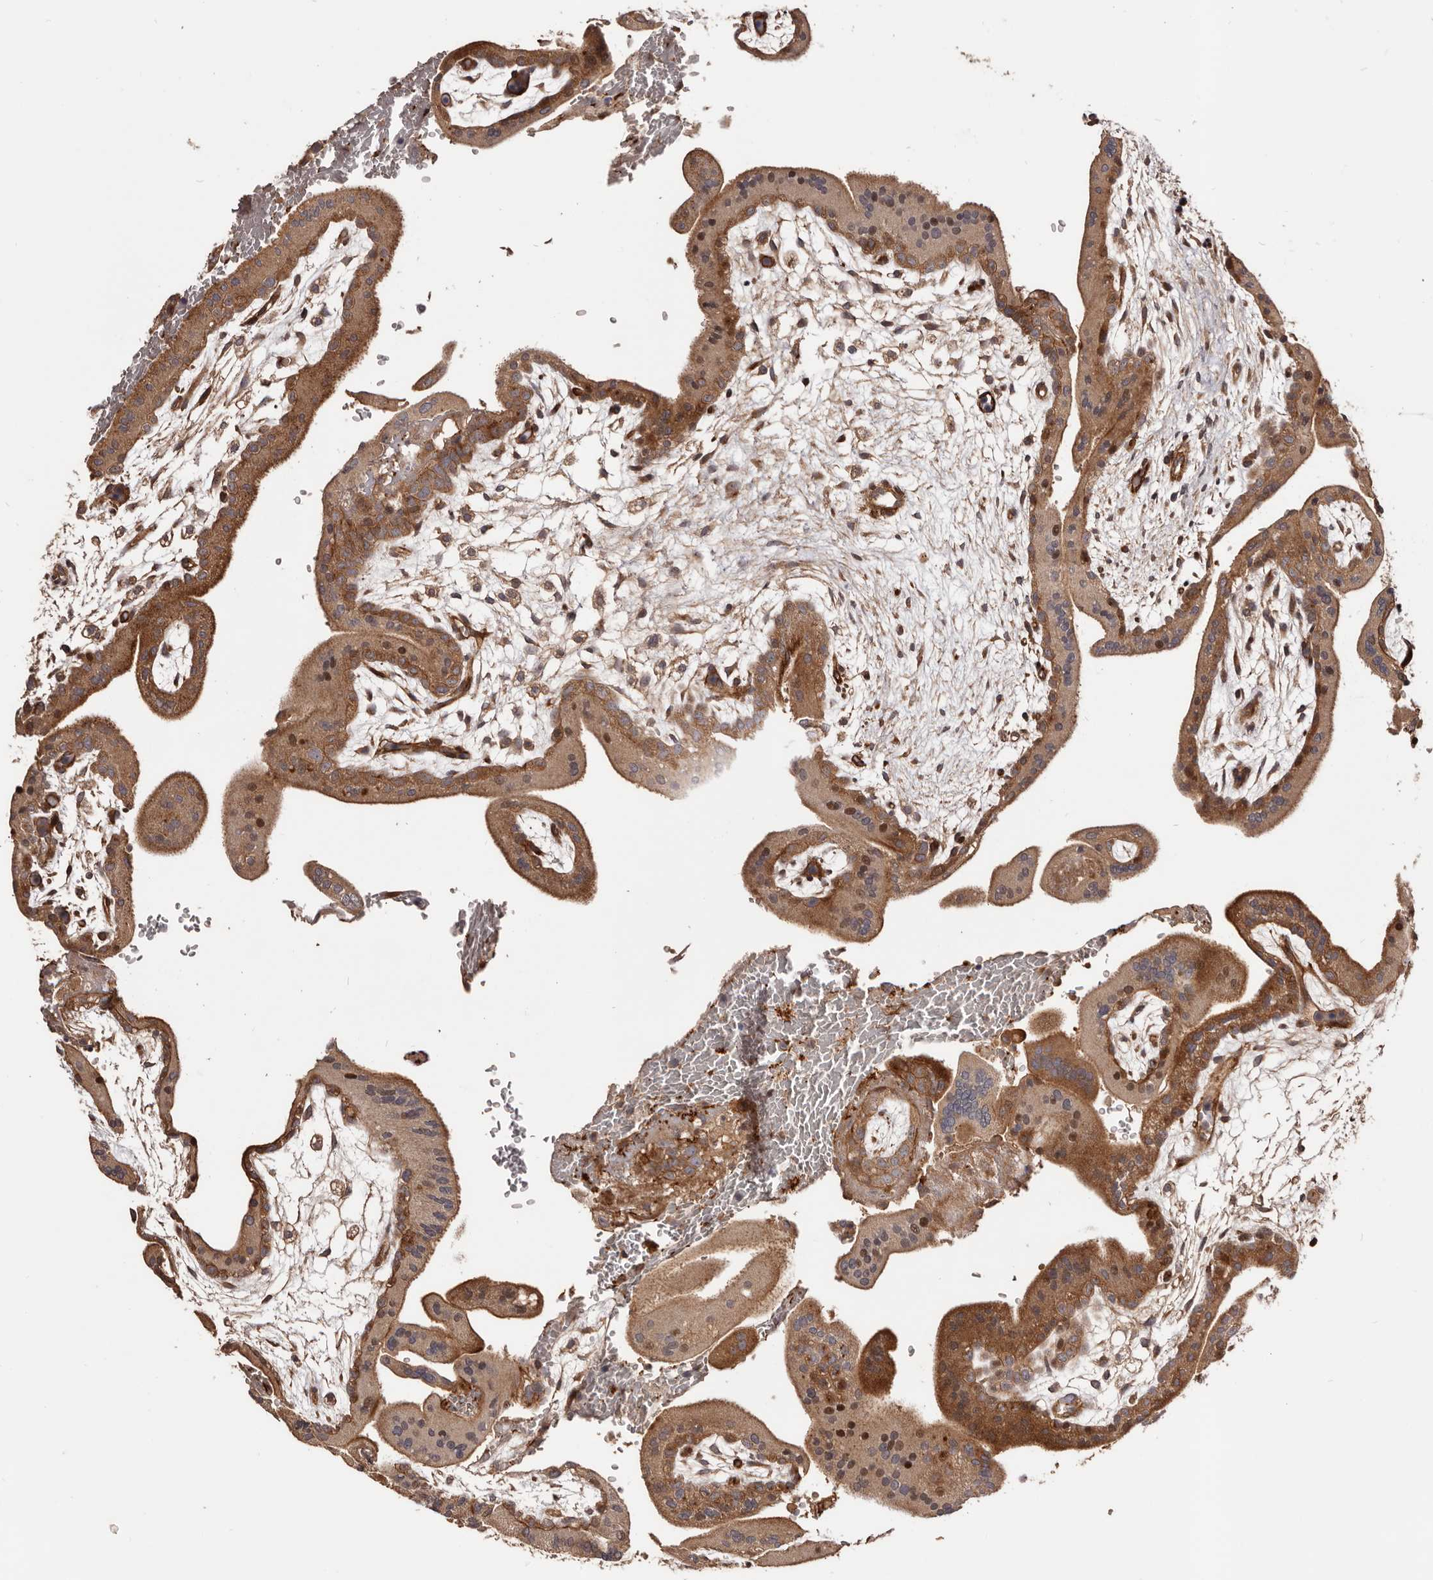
{"staining": {"intensity": "moderate", "quantity": ">75%", "location": "cytoplasmic/membranous"}, "tissue": "placenta", "cell_type": "Trophoblastic cells", "image_type": "normal", "snomed": [{"axis": "morphology", "description": "Normal tissue, NOS"}, {"axis": "topography", "description": "Placenta"}], "caption": "A high-resolution photomicrograph shows immunohistochemistry staining of unremarkable placenta, which shows moderate cytoplasmic/membranous staining in about >75% of trophoblastic cells.", "gene": "GTPBP1", "patient": {"sex": "female", "age": 35}}